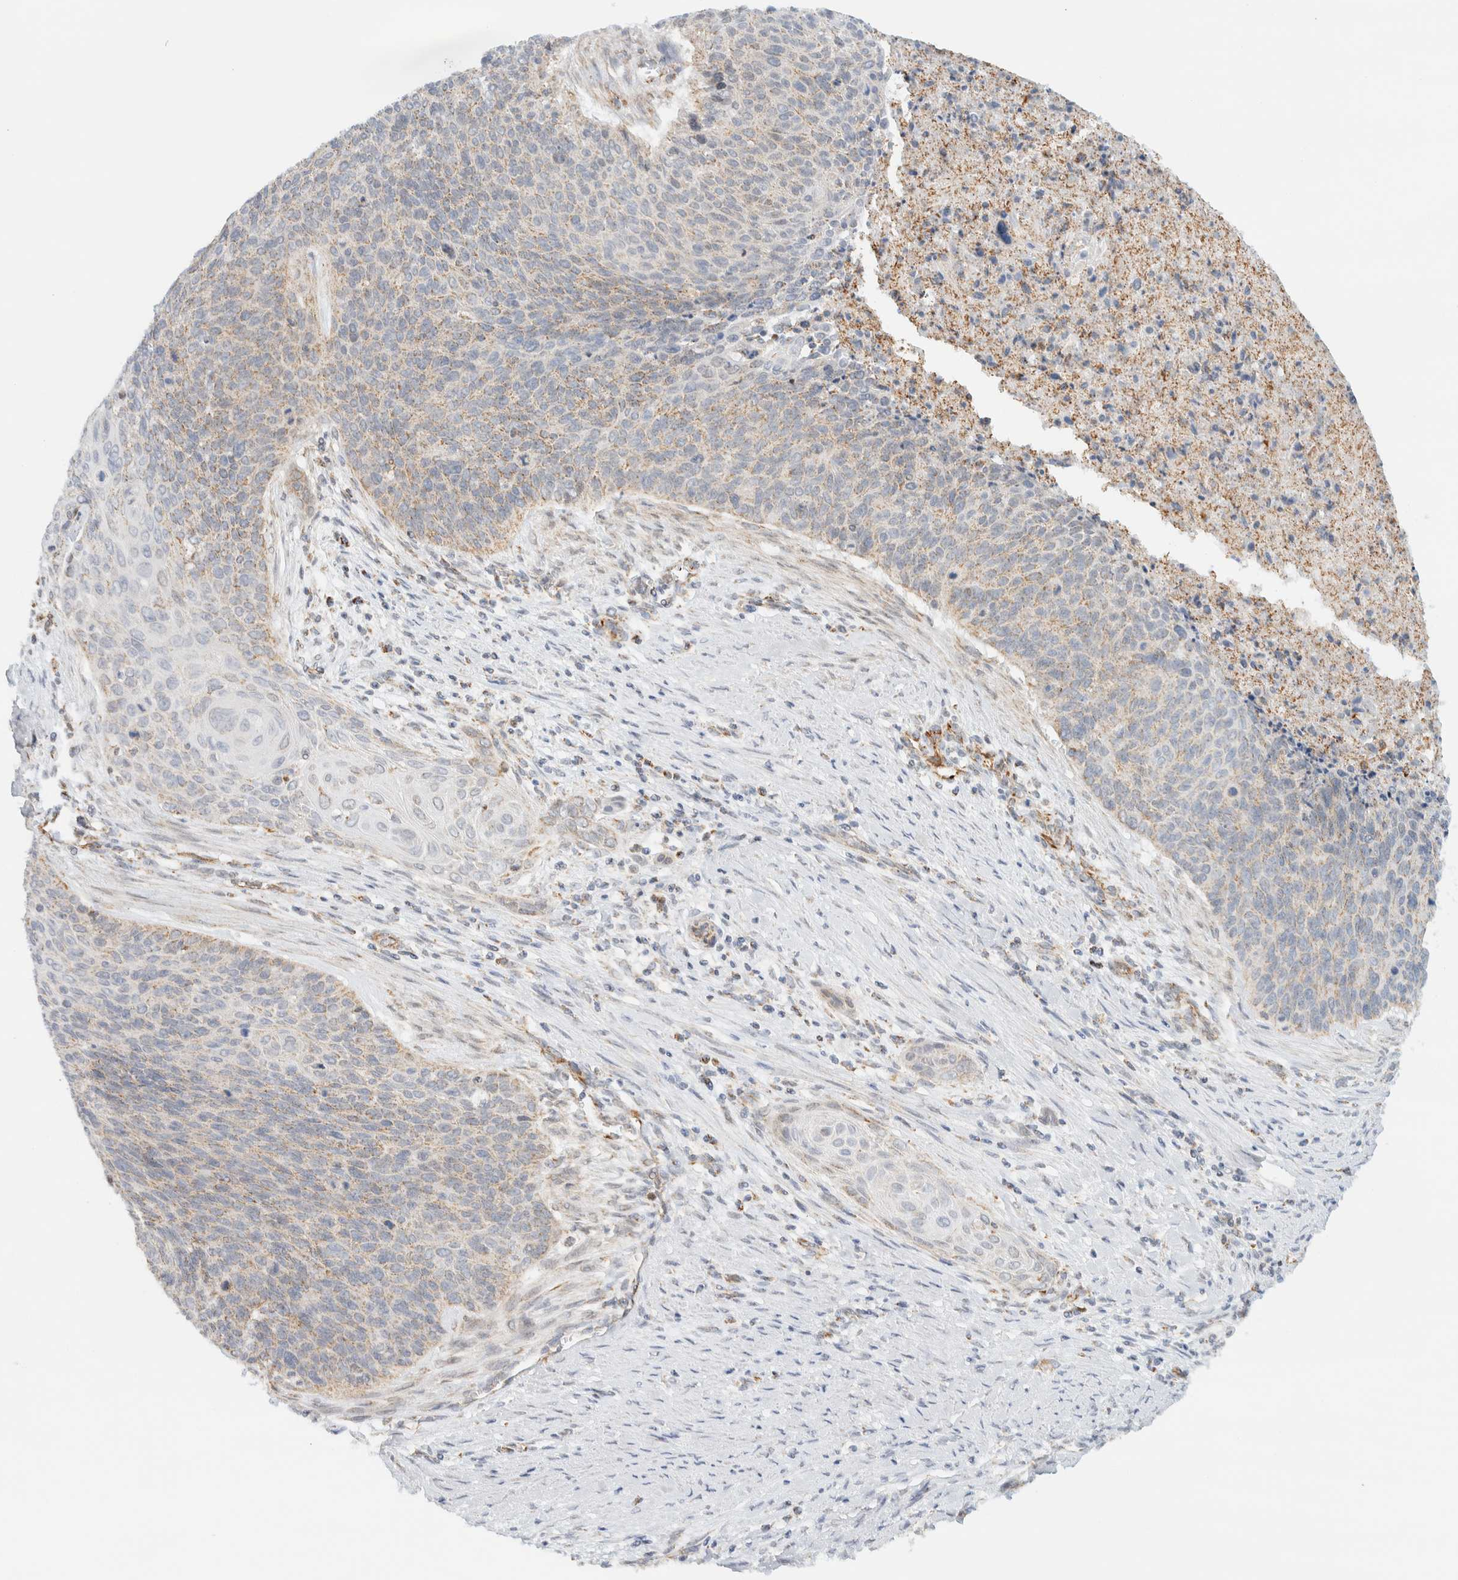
{"staining": {"intensity": "weak", "quantity": "25%-75%", "location": "cytoplasmic/membranous"}, "tissue": "cervical cancer", "cell_type": "Tumor cells", "image_type": "cancer", "snomed": [{"axis": "morphology", "description": "Squamous cell carcinoma, NOS"}, {"axis": "topography", "description": "Cervix"}], "caption": "Human cervical cancer stained with a protein marker reveals weak staining in tumor cells.", "gene": "KIFAP3", "patient": {"sex": "female", "age": 55}}